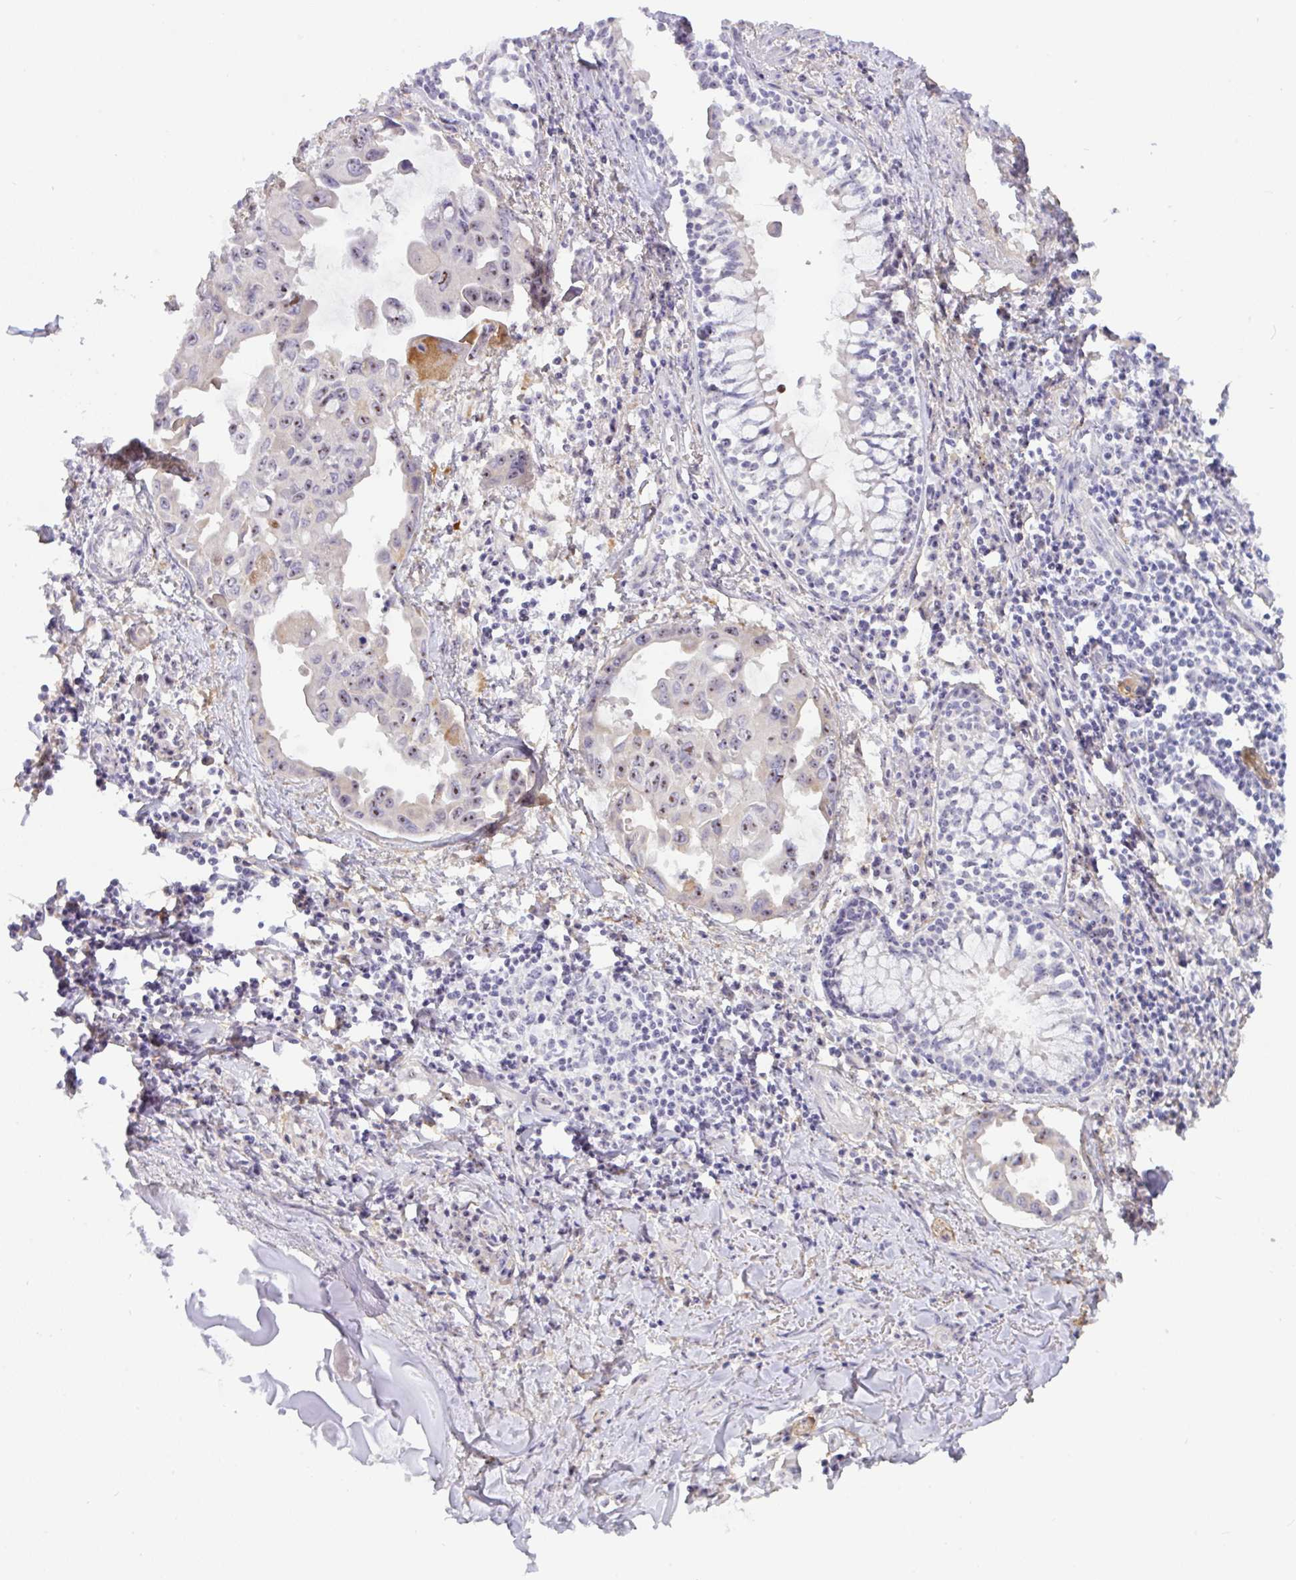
{"staining": {"intensity": "moderate", "quantity": "<25%", "location": "cytoplasmic/membranous,nuclear"}, "tissue": "lung cancer", "cell_type": "Tumor cells", "image_type": "cancer", "snomed": [{"axis": "morphology", "description": "Adenocarcinoma, NOS"}, {"axis": "topography", "description": "Lung"}], "caption": "Human adenocarcinoma (lung) stained for a protein (brown) reveals moderate cytoplasmic/membranous and nuclear positive positivity in approximately <25% of tumor cells.", "gene": "MXRA8", "patient": {"sex": "male", "age": 64}}